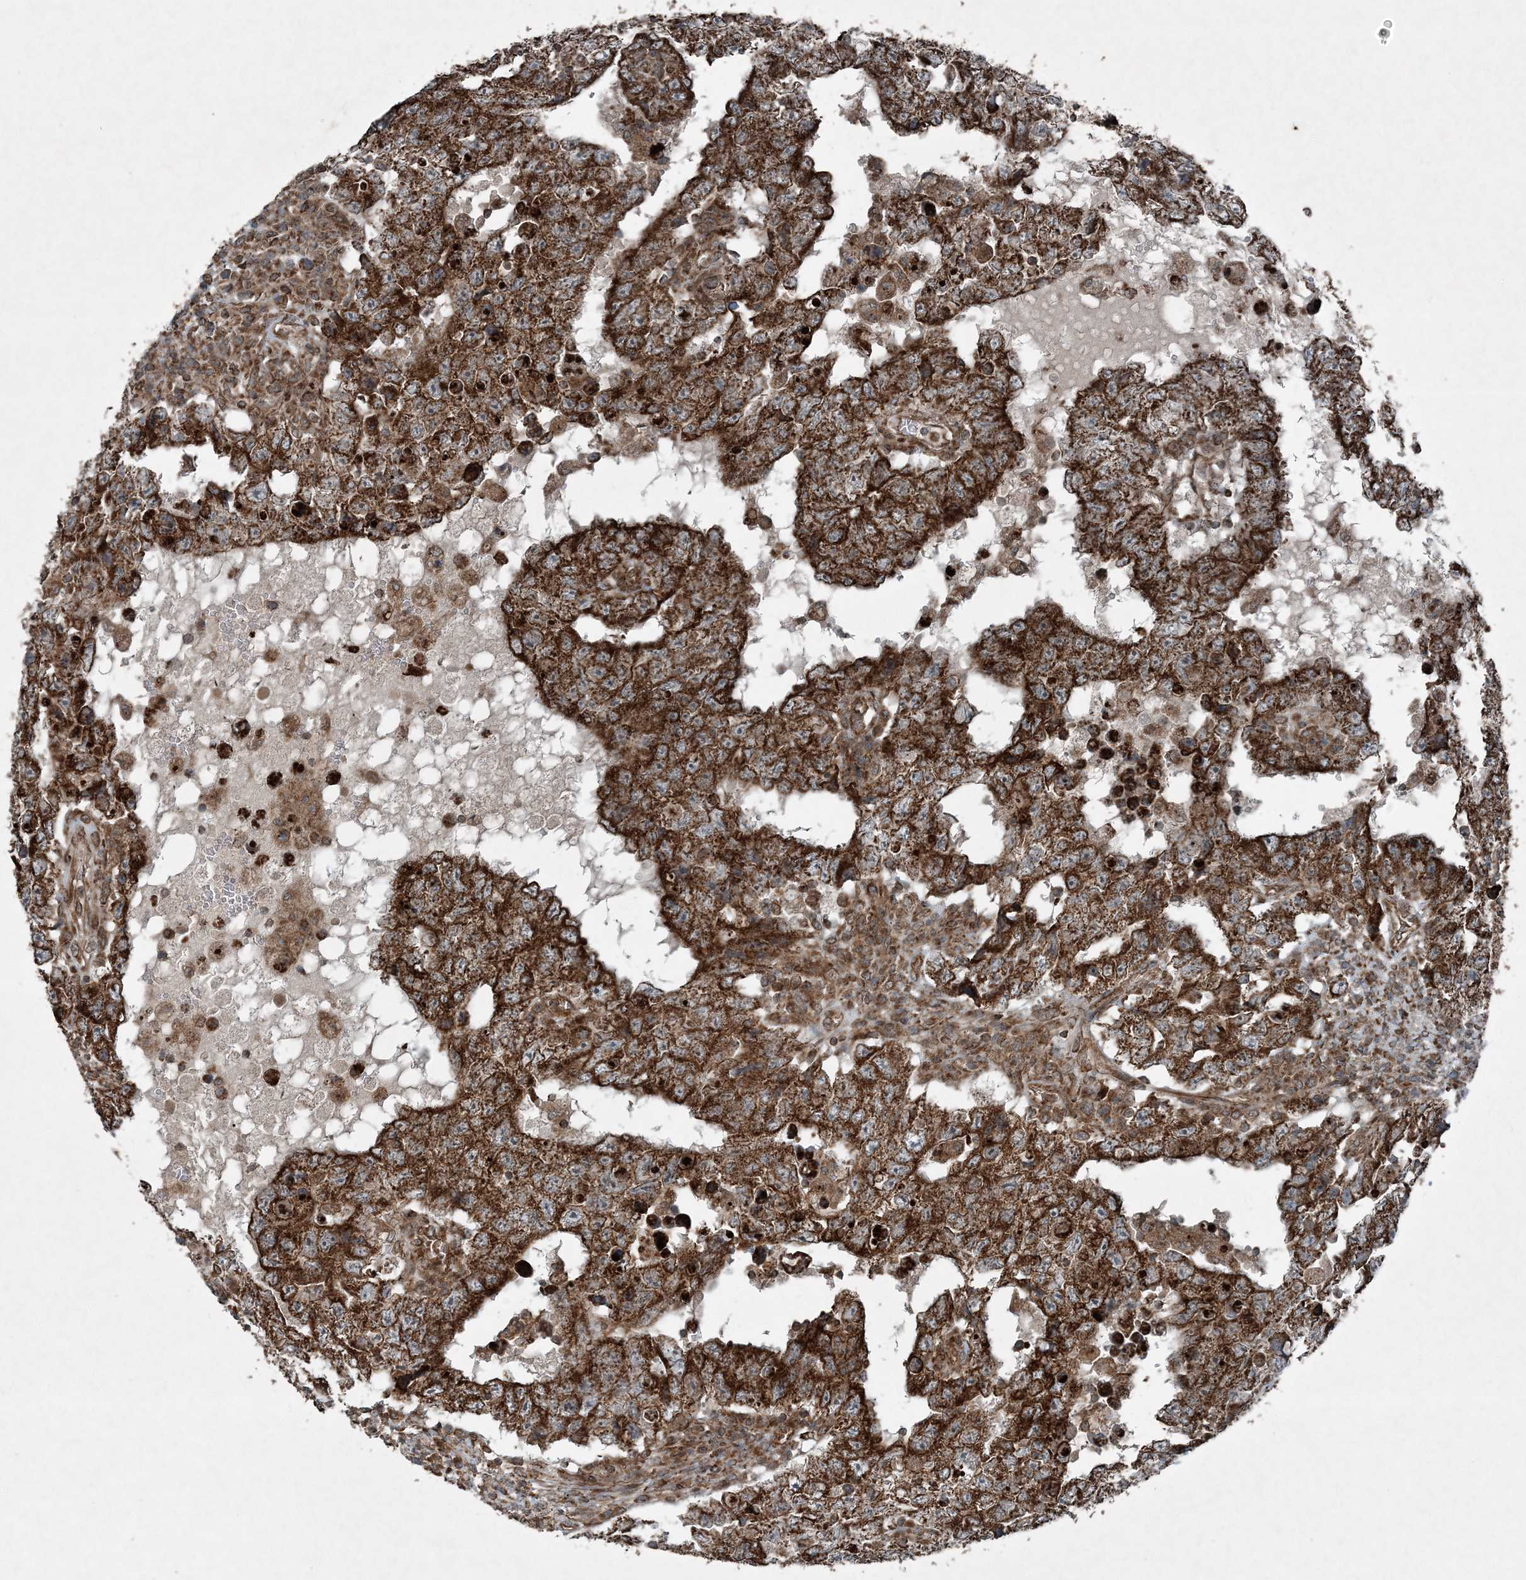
{"staining": {"intensity": "strong", "quantity": ">75%", "location": "cytoplasmic/membranous"}, "tissue": "testis cancer", "cell_type": "Tumor cells", "image_type": "cancer", "snomed": [{"axis": "morphology", "description": "Carcinoma, Embryonal, NOS"}, {"axis": "topography", "description": "Testis"}], "caption": "Tumor cells exhibit strong cytoplasmic/membranous expression in approximately >75% of cells in testis embryonal carcinoma.", "gene": "COPS7B", "patient": {"sex": "male", "age": 26}}